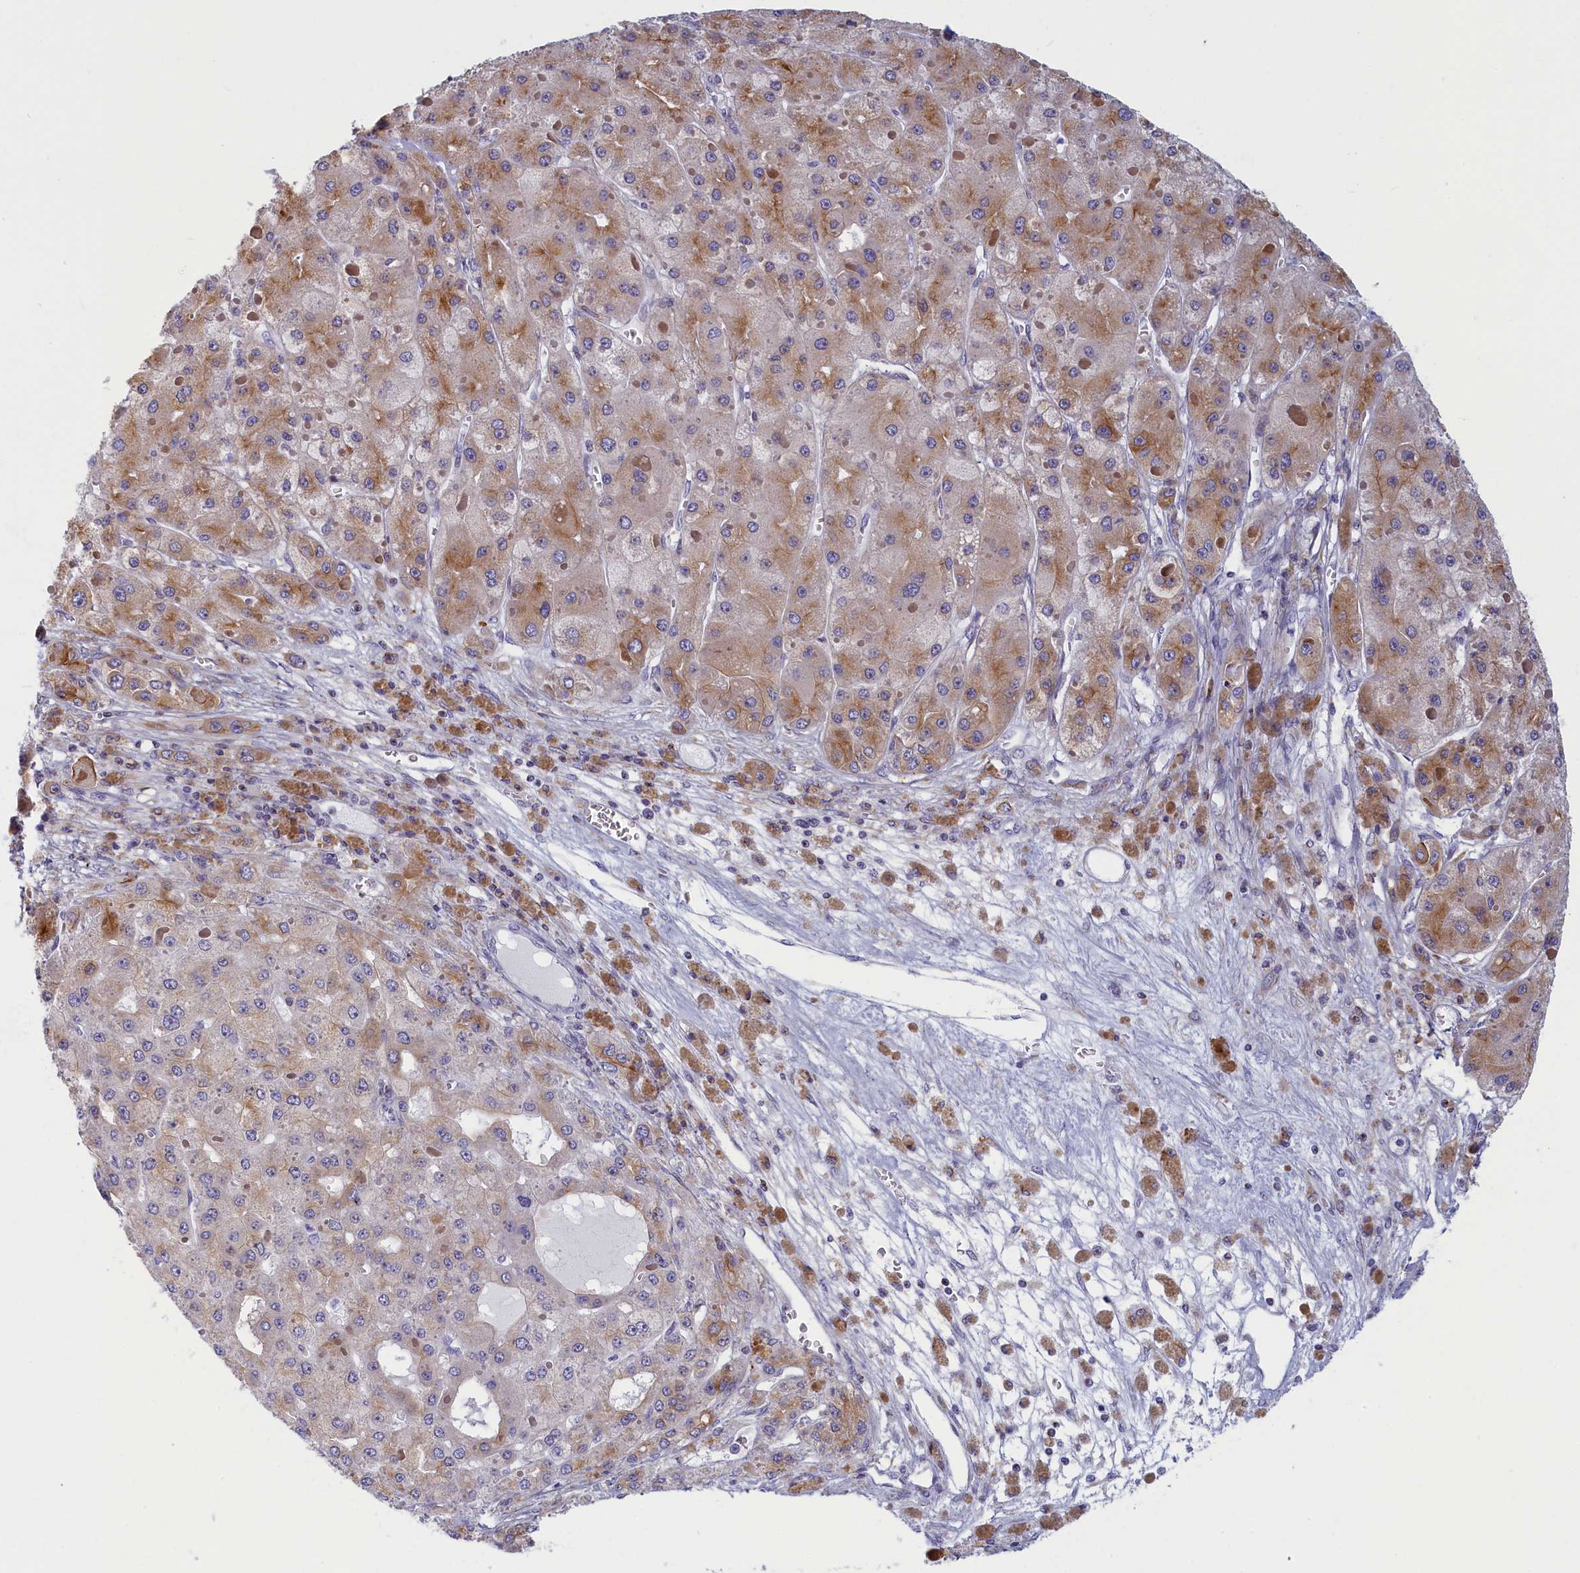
{"staining": {"intensity": "moderate", "quantity": "25%-75%", "location": "cytoplasmic/membranous"}, "tissue": "liver cancer", "cell_type": "Tumor cells", "image_type": "cancer", "snomed": [{"axis": "morphology", "description": "Carcinoma, Hepatocellular, NOS"}, {"axis": "topography", "description": "Liver"}], "caption": "Moderate cytoplasmic/membranous staining is seen in approximately 25%-75% of tumor cells in liver cancer.", "gene": "NOL10", "patient": {"sex": "female", "age": 73}}